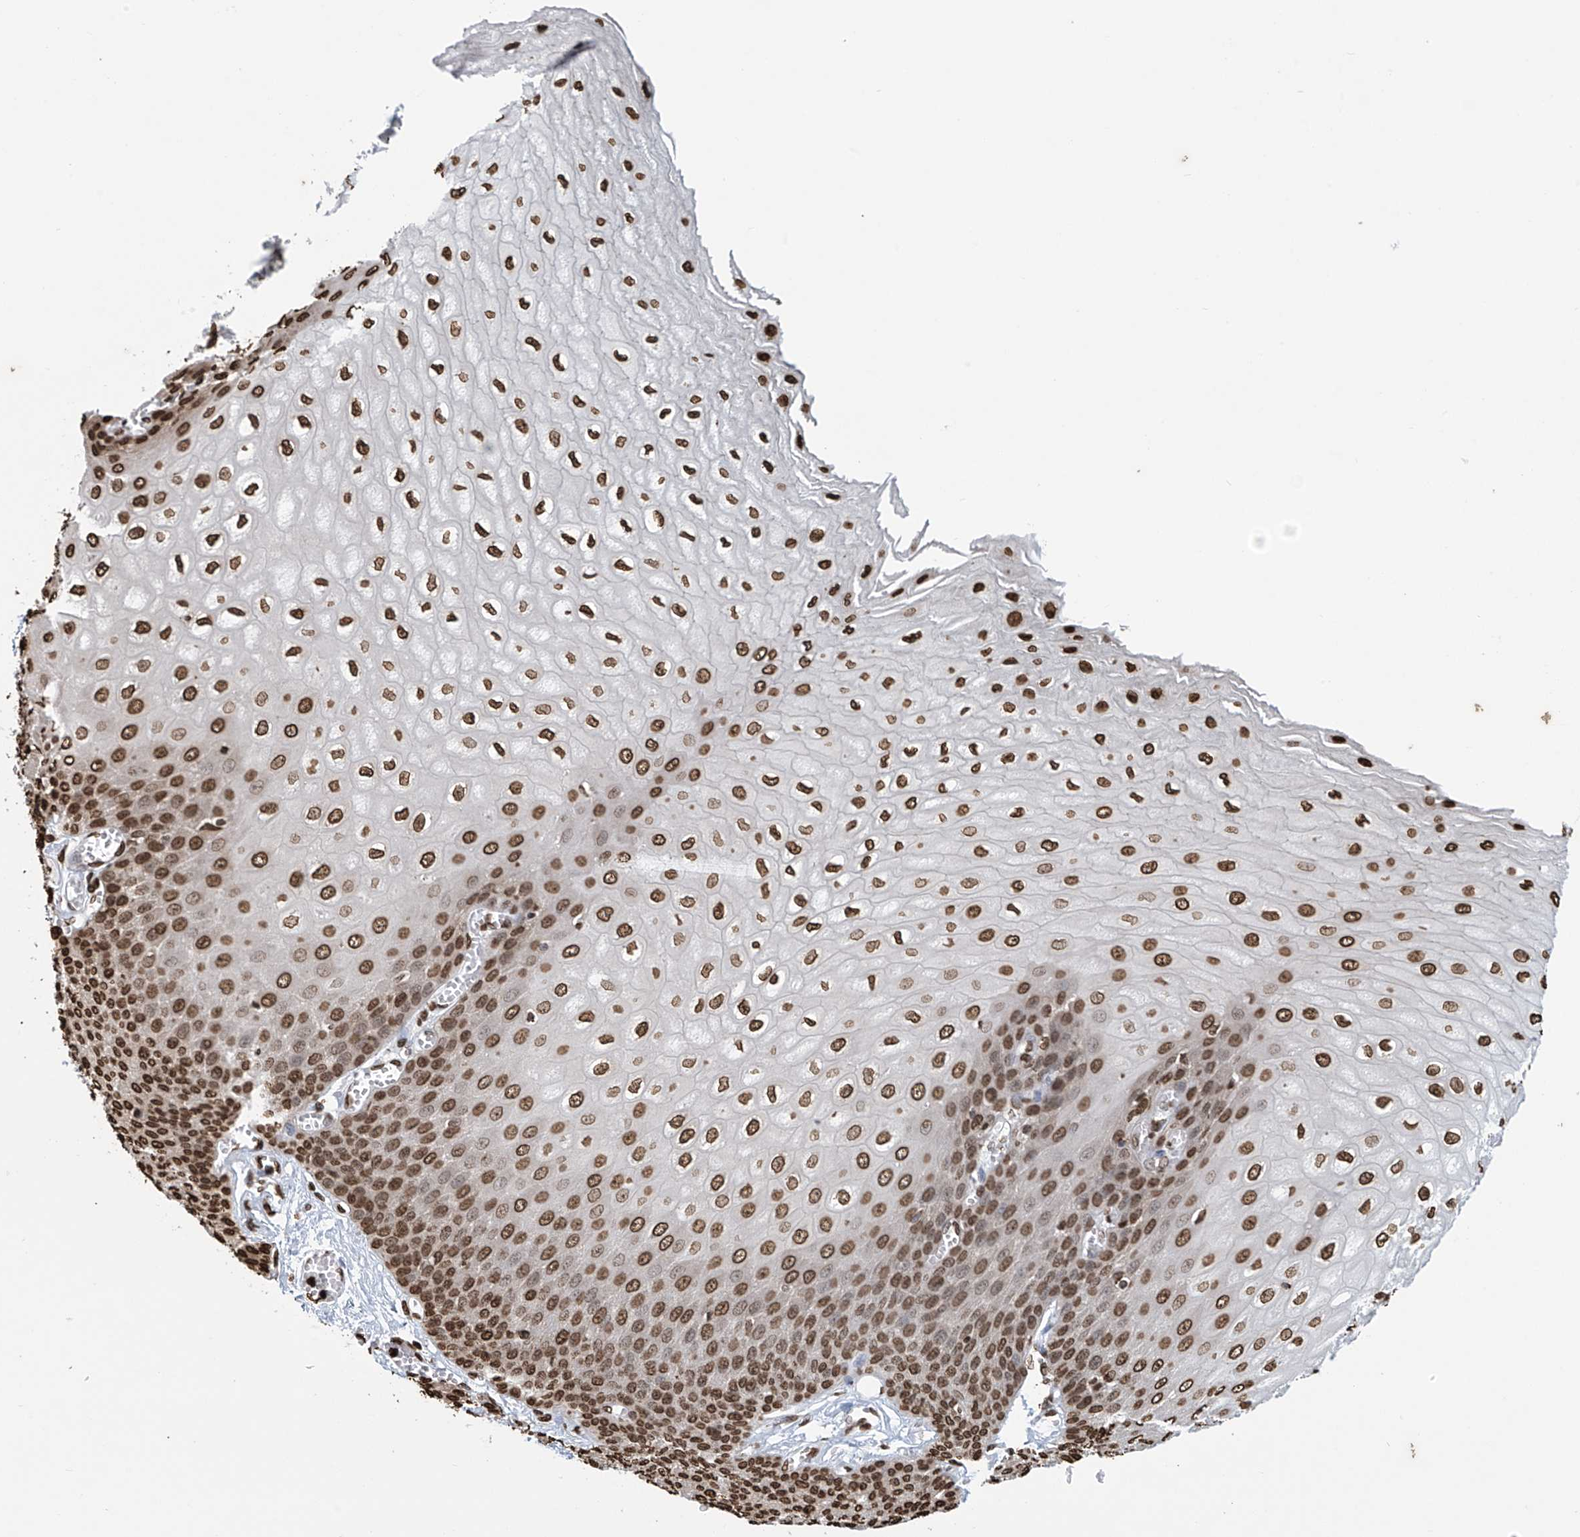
{"staining": {"intensity": "moderate", "quantity": ">75%", "location": "nuclear"}, "tissue": "esophagus", "cell_type": "Squamous epithelial cells", "image_type": "normal", "snomed": [{"axis": "morphology", "description": "Normal tissue, NOS"}, {"axis": "topography", "description": "Esophagus"}], "caption": "Moderate nuclear protein positivity is present in approximately >75% of squamous epithelial cells in esophagus. (DAB IHC with brightfield microscopy, high magnification).", "gene": "DPPA2", "patient": {"sex": "male", "age": 60}}